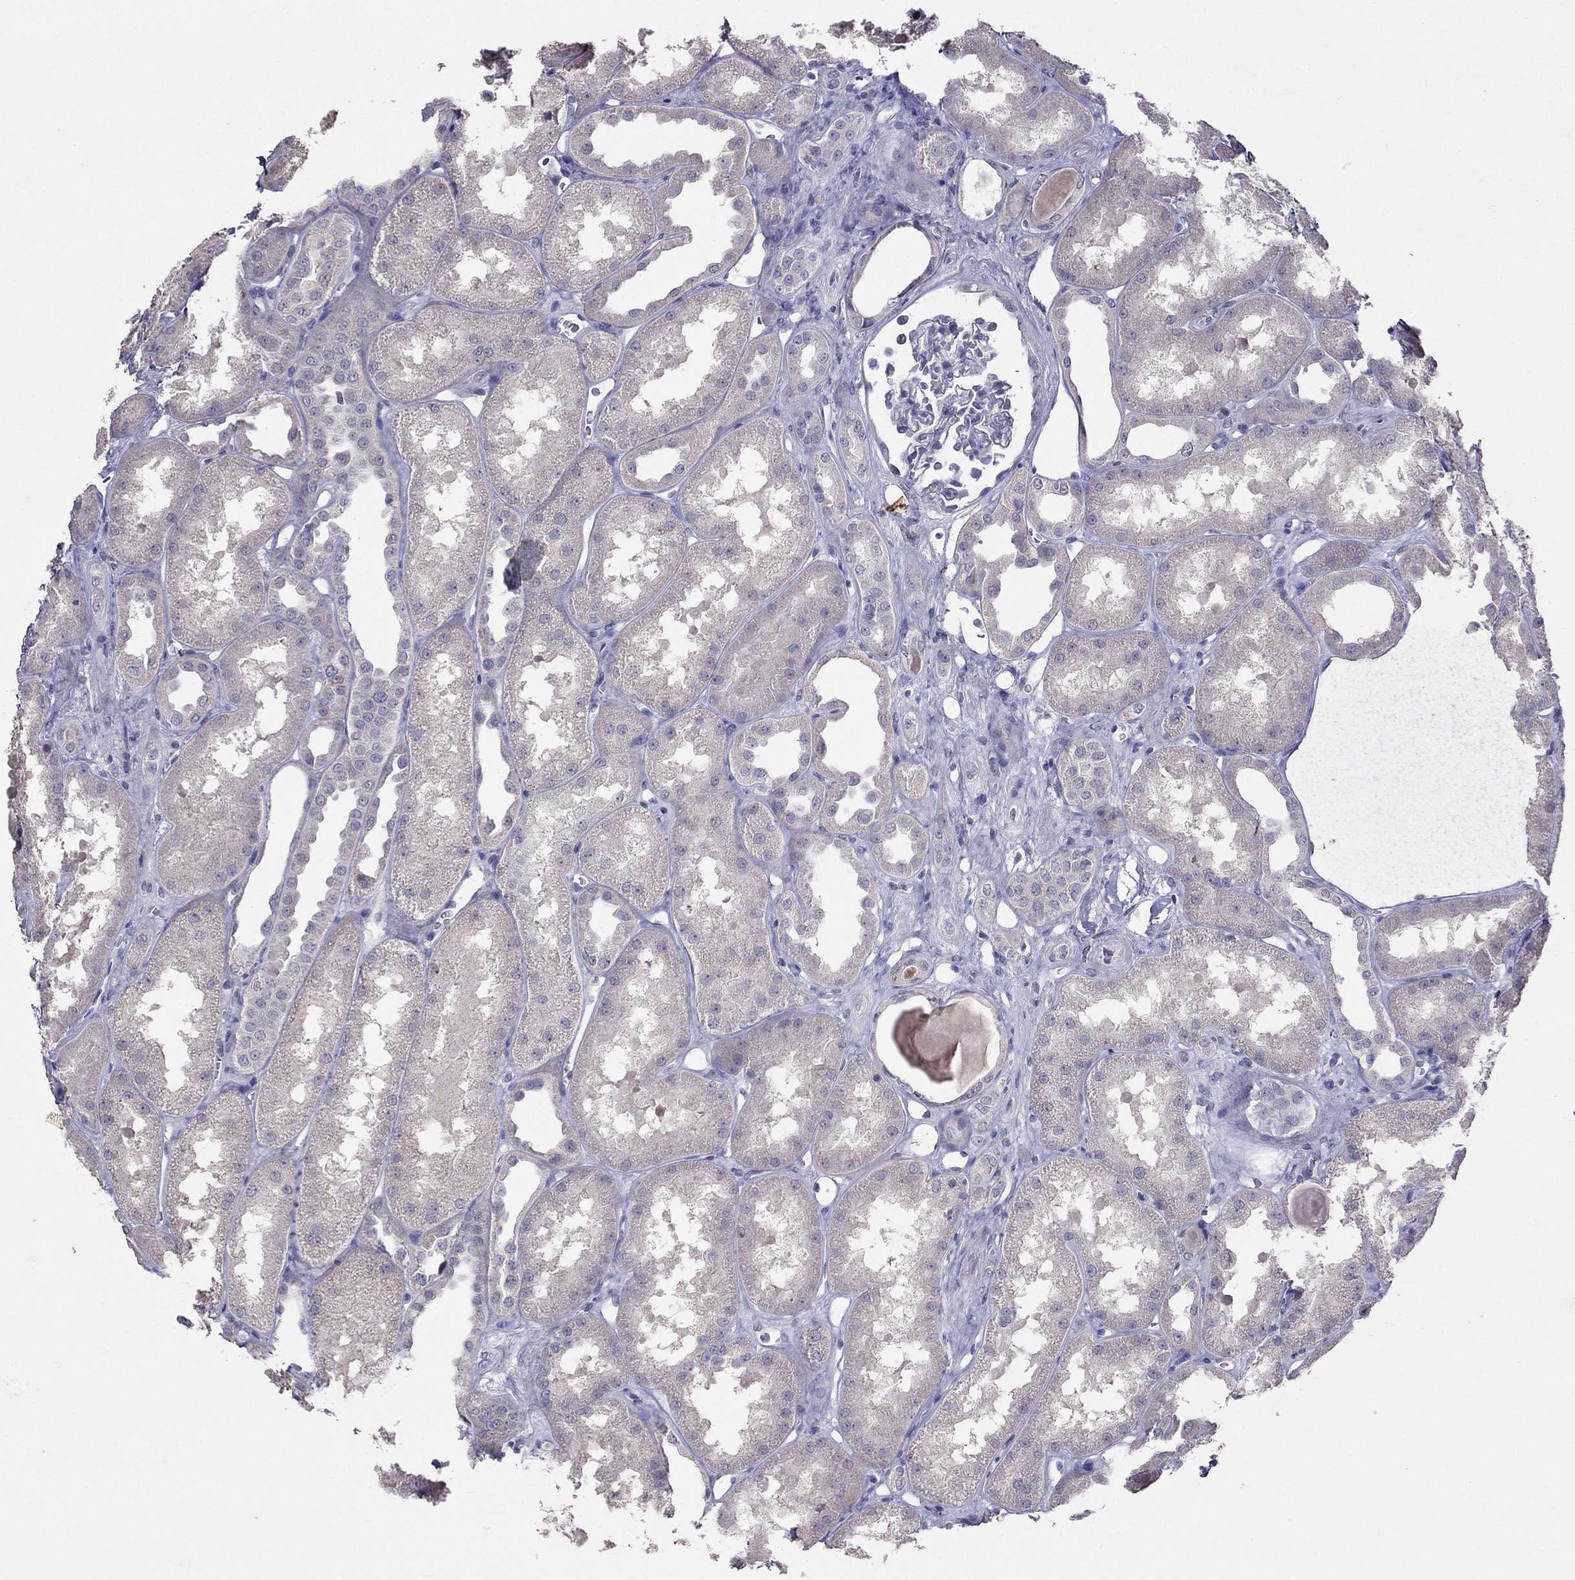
{"staining": {"intensity": "negative", "quantity": "none", "location": "none"}, "tissue": "kidney", "cell_type": "Cells in glomeruli", "image_type": "normal", "snomed": [{"axis": "morphology", "description": "Normal tissue, NOS"}, {"axis": "topography", "description": "Kidney"}], "caption": "Cells in glomeruli are negative for protein expression in normal human kidney. (DAB IHC, high magnification).", "gene": "FST", "patient": {"sex": "male", "age": 61}}